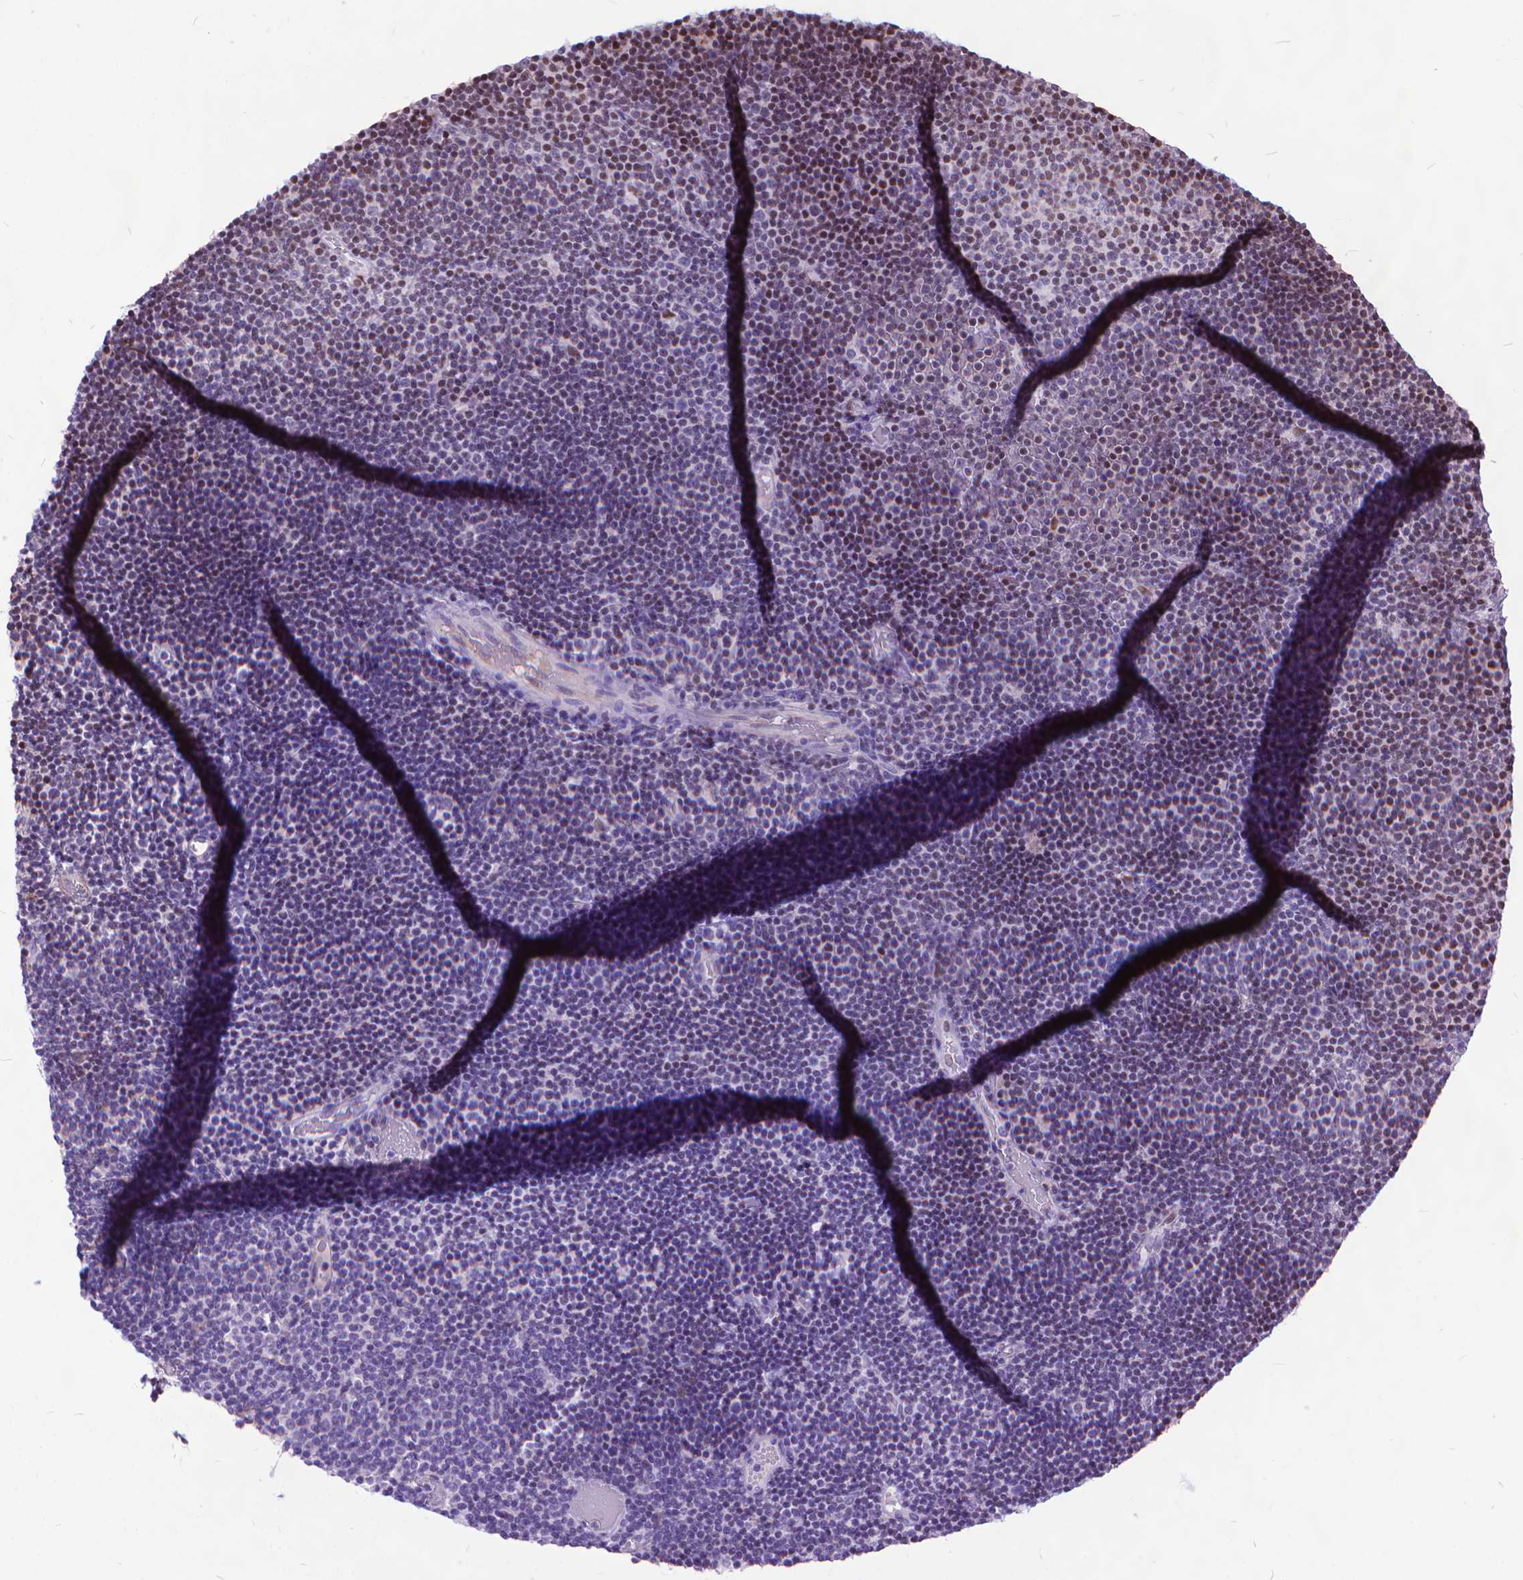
{"staining": {"intensity": "weak", "quantity": "<25%", "location": "nuclear"}, "tissue": "lymphoma", "cell_type": "Tumor cells", "image_type": "cancer", "snomed": [{"axis": "morphology", "description": "Malignant lymphoma, non-Hodgkin's type, Low grade"}, {"axis": "topography", "description": "Brain"}], "caption": "Tumor cells show no significant protein expression in lymphoma.", "gene": "POLE4", "patient": {"sex": "female", "age": 66}}